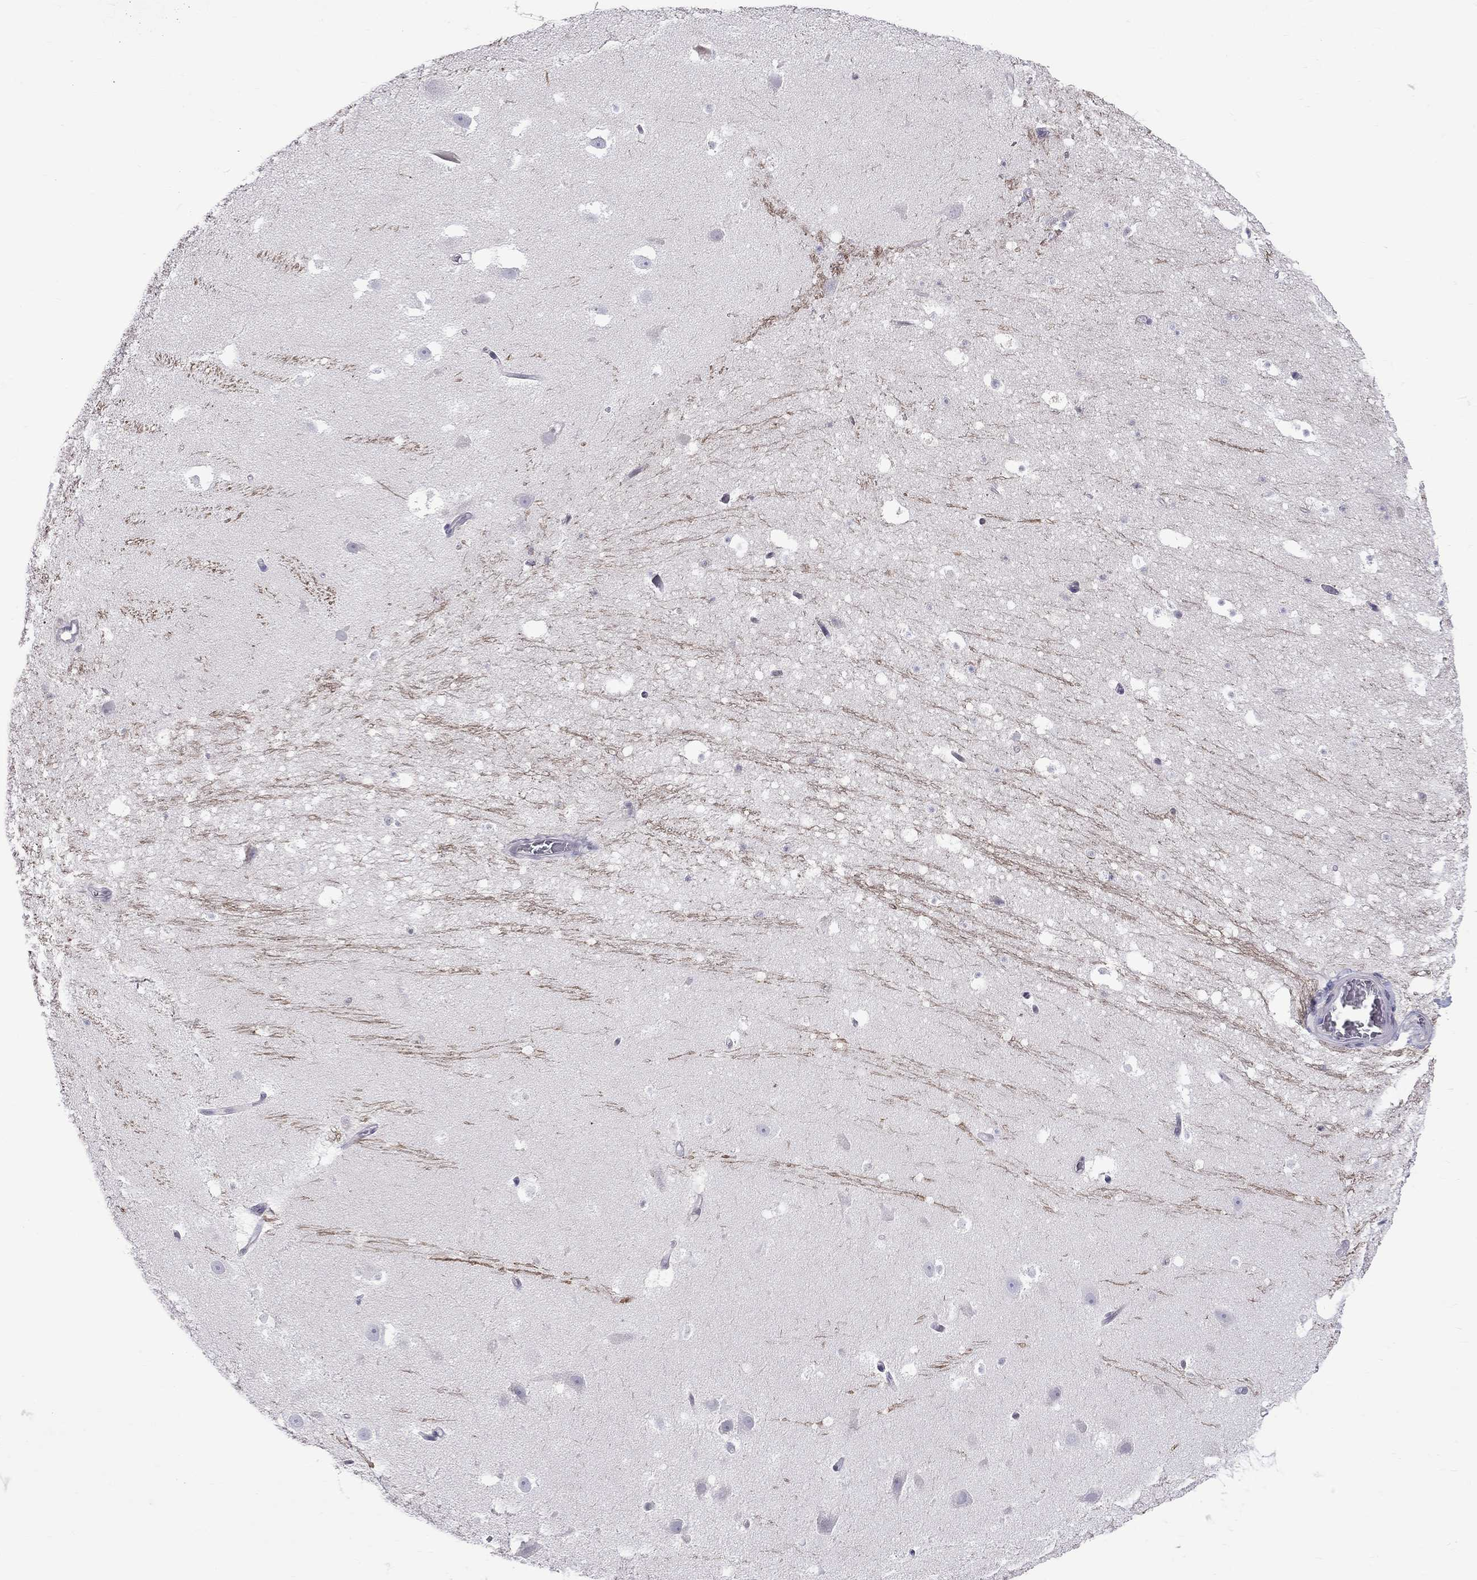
{"staining": {"intensity": "negative", "quantity": "none", "location": "none"}, "tissue": "hippocampus", "cell_type": "Glial cells", "image_type": "normal", "snomed": [{"axis": "morphology", "description": "Normal tissue, NOS"}, {"axis": "topography", "description": "Hippocampus"}], "caption": "IHC histopathology image of benign hippocampus stained for a protein (brown), which shows no positivity in glial cells. (Brightfield microscopy of DAB (3,3'-diaminobenzidine) IHC at high magnification).", "gene": "RTL9", "patient": {"sex": "male", "age": 26}}